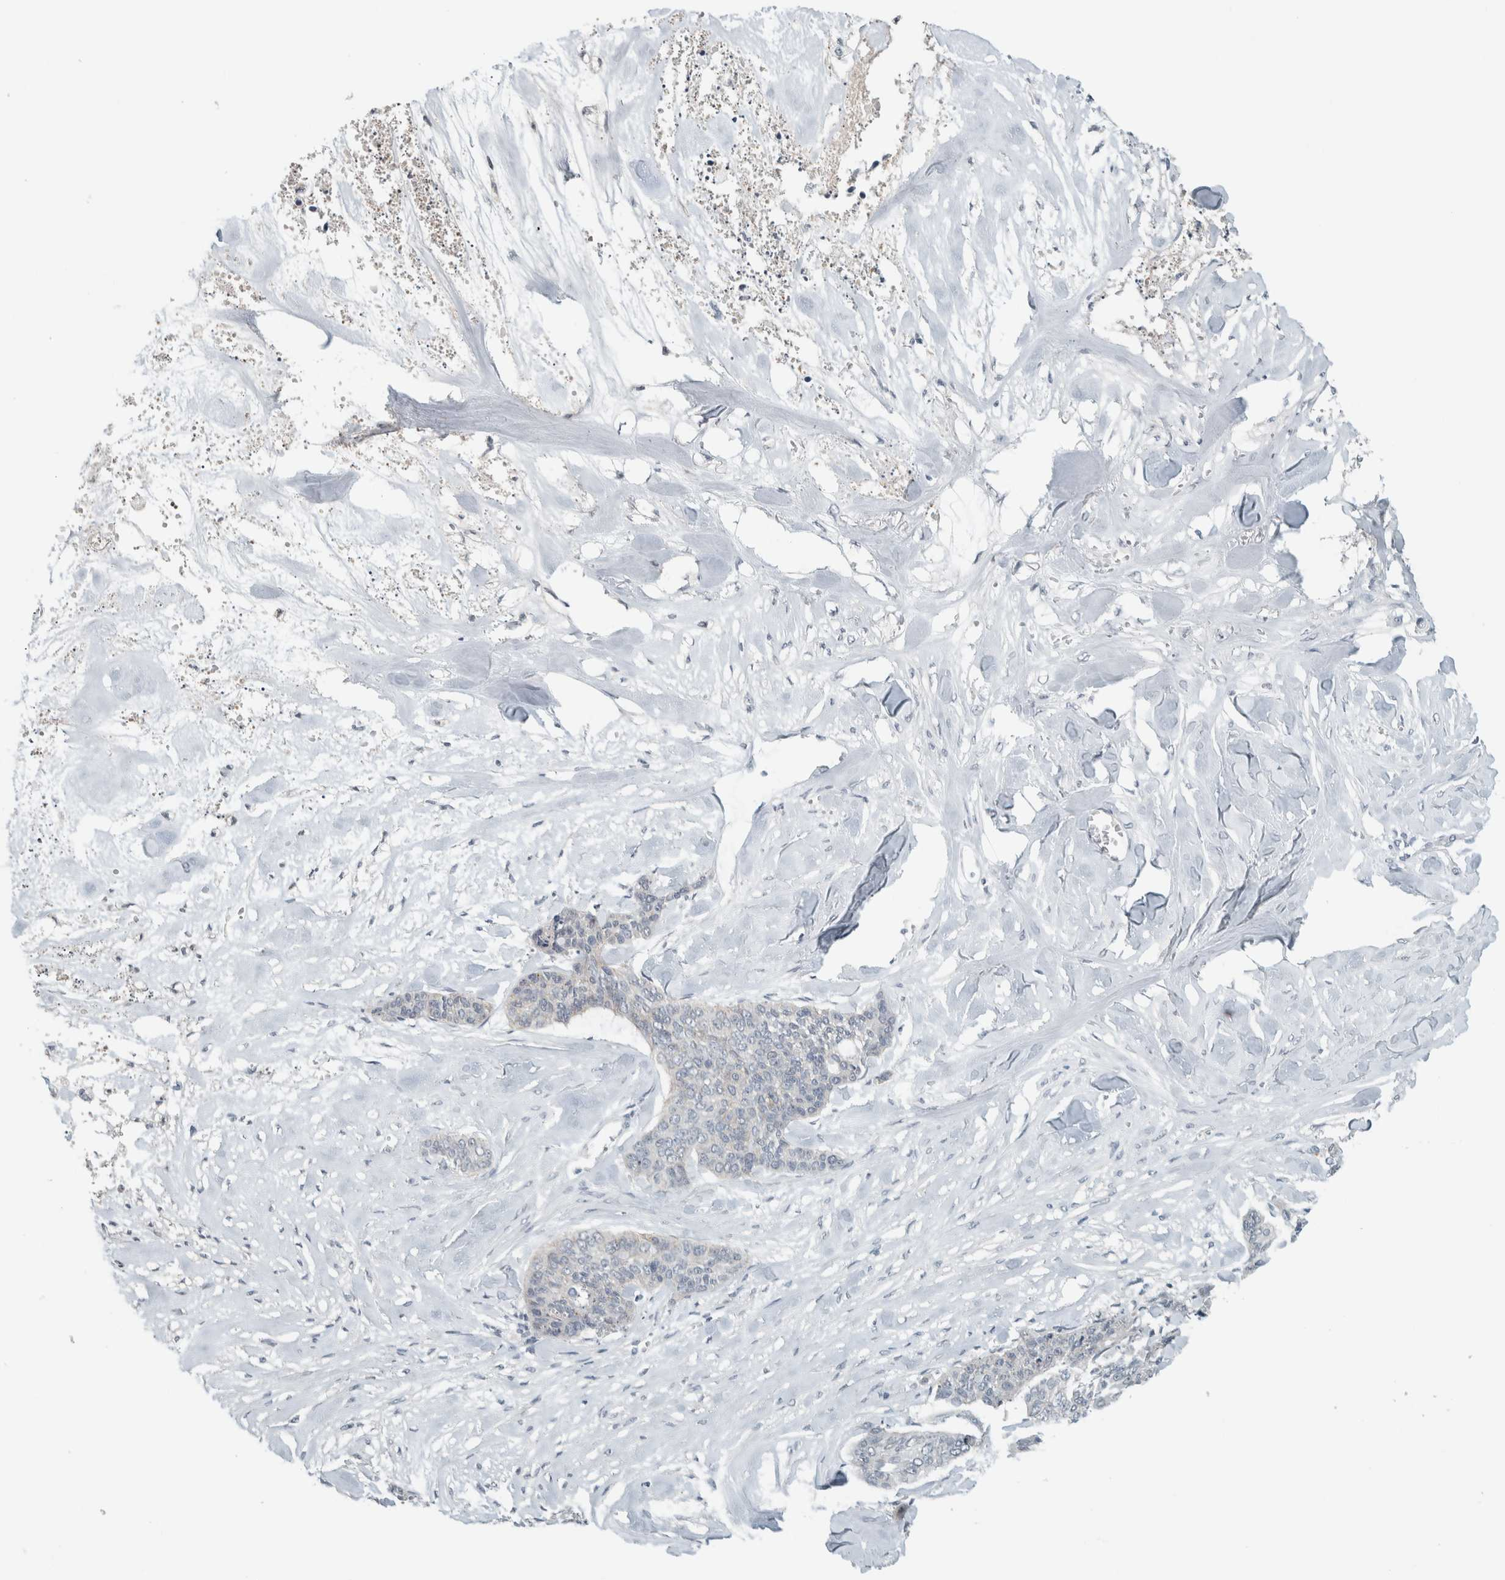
{"staining": {"intensity": "negative", "quantity": "none", "location": "none"}, "tissue": "skin cancer", "cell_type": "Tumor cells", "image_type": "cancer", "snomed": [{"axis": "morphology", "description": "Basal cell carcinoma"}, {"axis": "topography", "description": "Skin"}], "caption": "Immunohistochemical staining of human basal cell carcinoma (skin) shows no significant staining in tumor cells.", "gene": "TRIT1", "patient": {"sex": "female", "age": 64}}